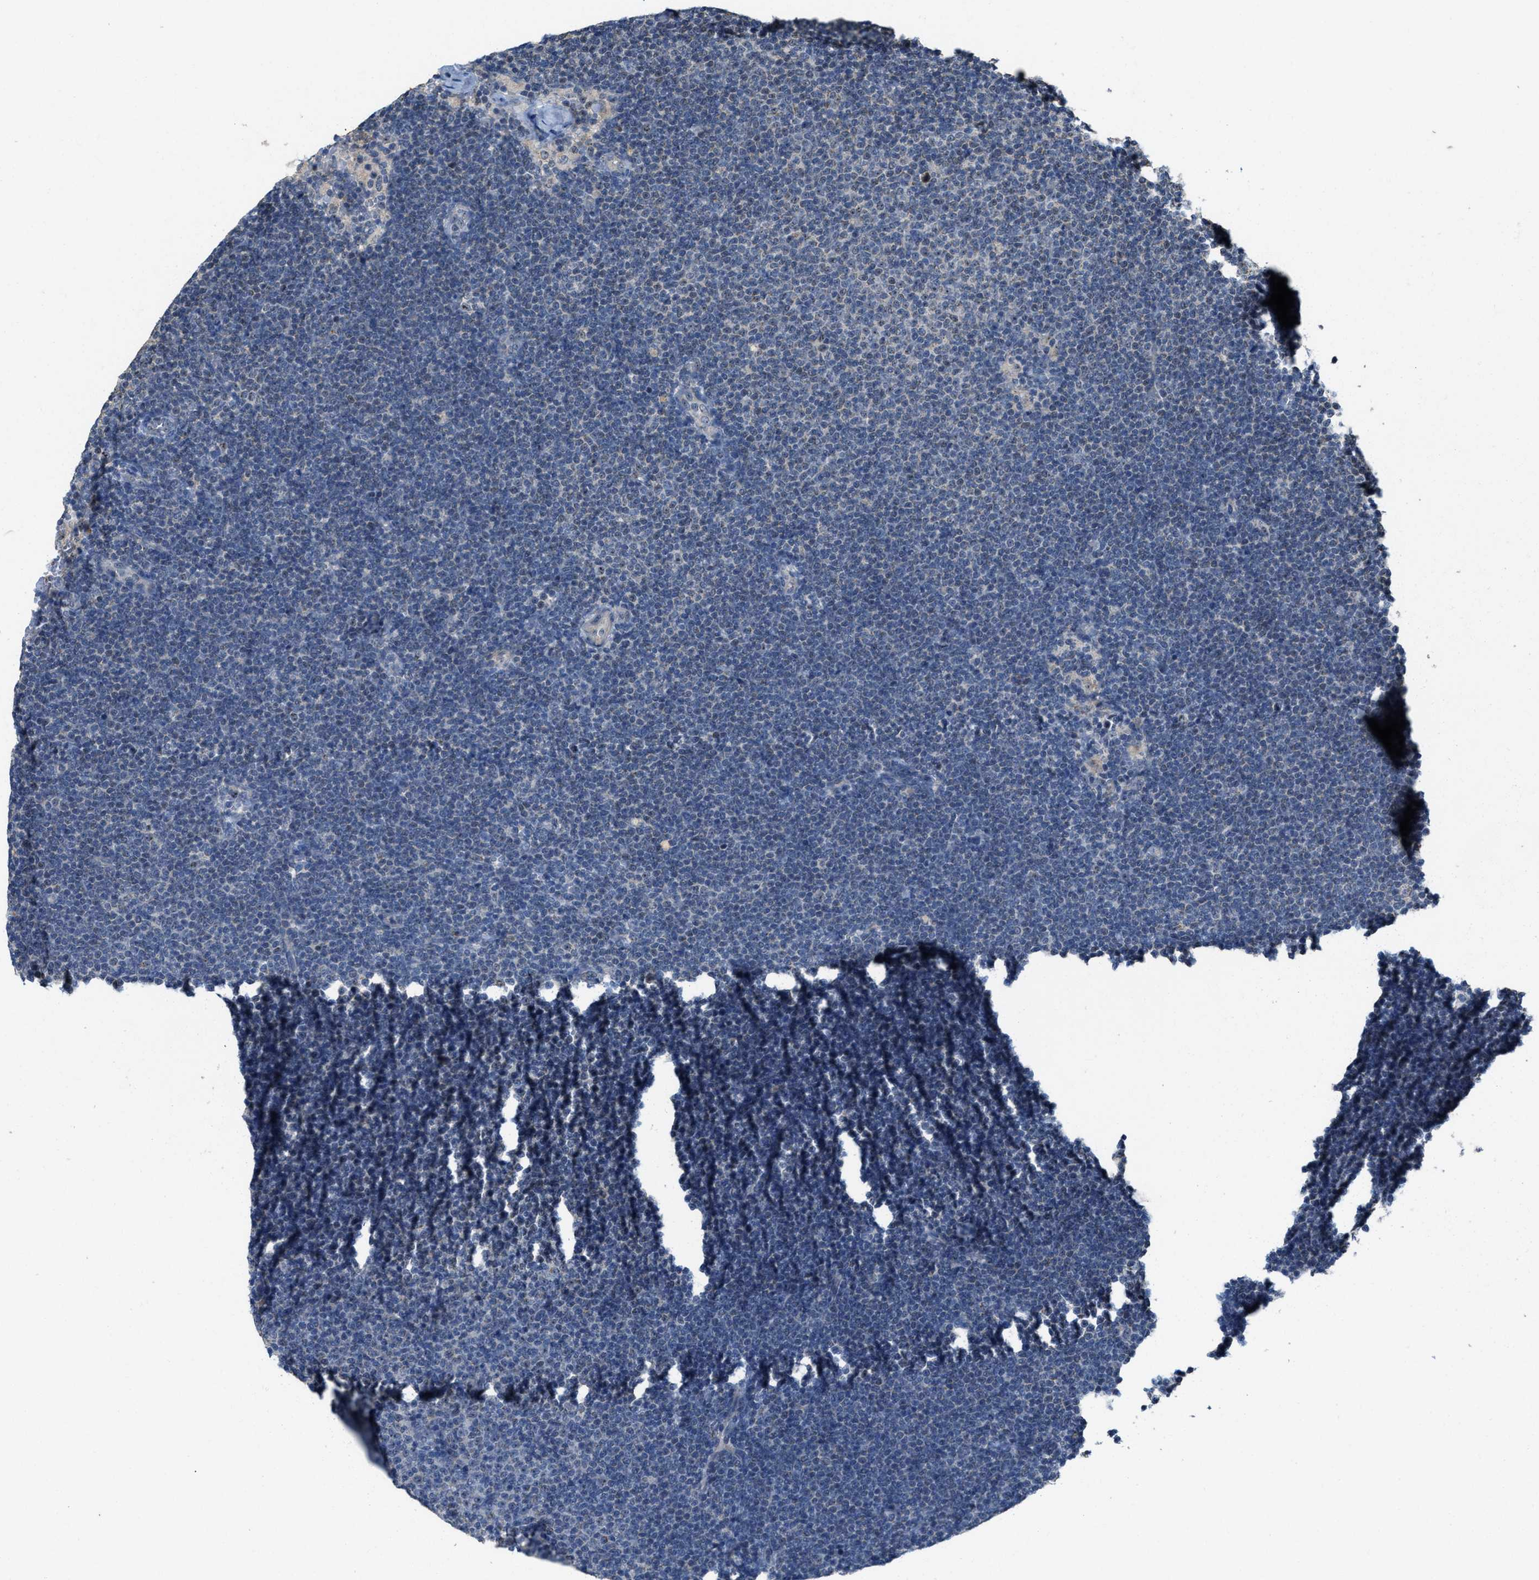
{"staining": {"intensity": "negative", "quantity": "none", "location": "none"}, "tissue": "lymphoma", "cell_type": "Tumor cells", "image_type": "cancer", "snomed": [{"axis": "morphology", "description": "Malignant lymphoma, non-Hodgkin's type, Low grade"}, {"axis": "topography", "description": "Lymph node"}], "caption": "This histopathology image is of low-grade malignant lymphoma, non-Hodgkin's type stained with IHC to label a protein in brown with the nuclei are counter-stained blue. There is no expression in tumor cells. The staining is performed using DAB brown chromogen with nuclei counter-stained in using hematoxylin.", "gene": "ZNF783", "patient": {"sex": "female", "age": 53}}